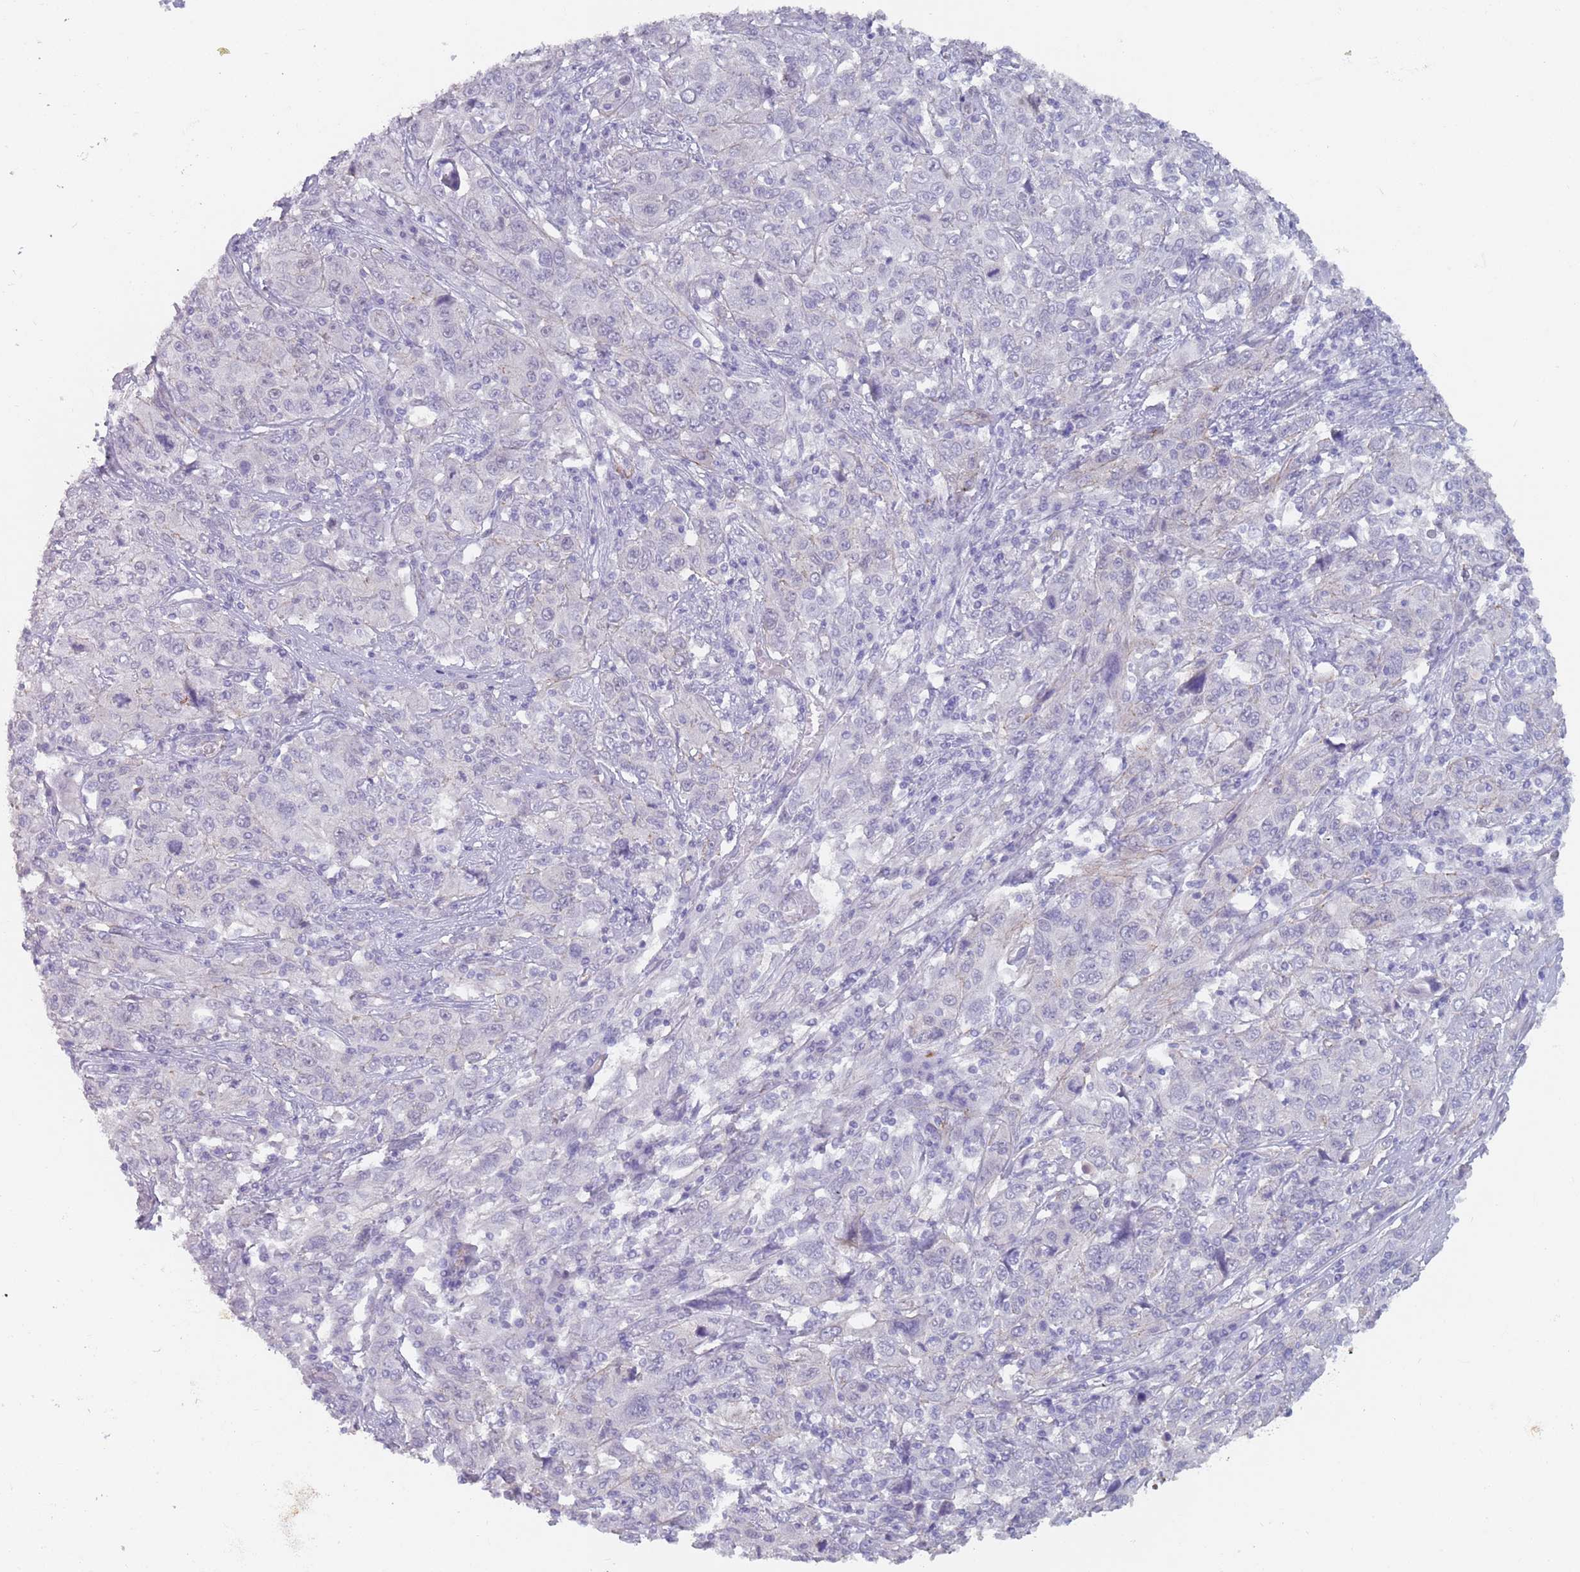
{"staining": {"intensity": "negative", "quantity": "none", "location": "none"}, "tissue": "cervical cancer", "cell_type": "Tumor cells", "image_type": "cancer", "snomed": [{"axis": "morphology", "description": "Squamous cell carcinoma, NOS"}, {"axis": "topography", "description": "Cervix"}], "caption": "There is no significant positivity in tumor cells of cervical cancer.", "gene": "OR5A2", "patient": {"sex": "female", "age": 46}}